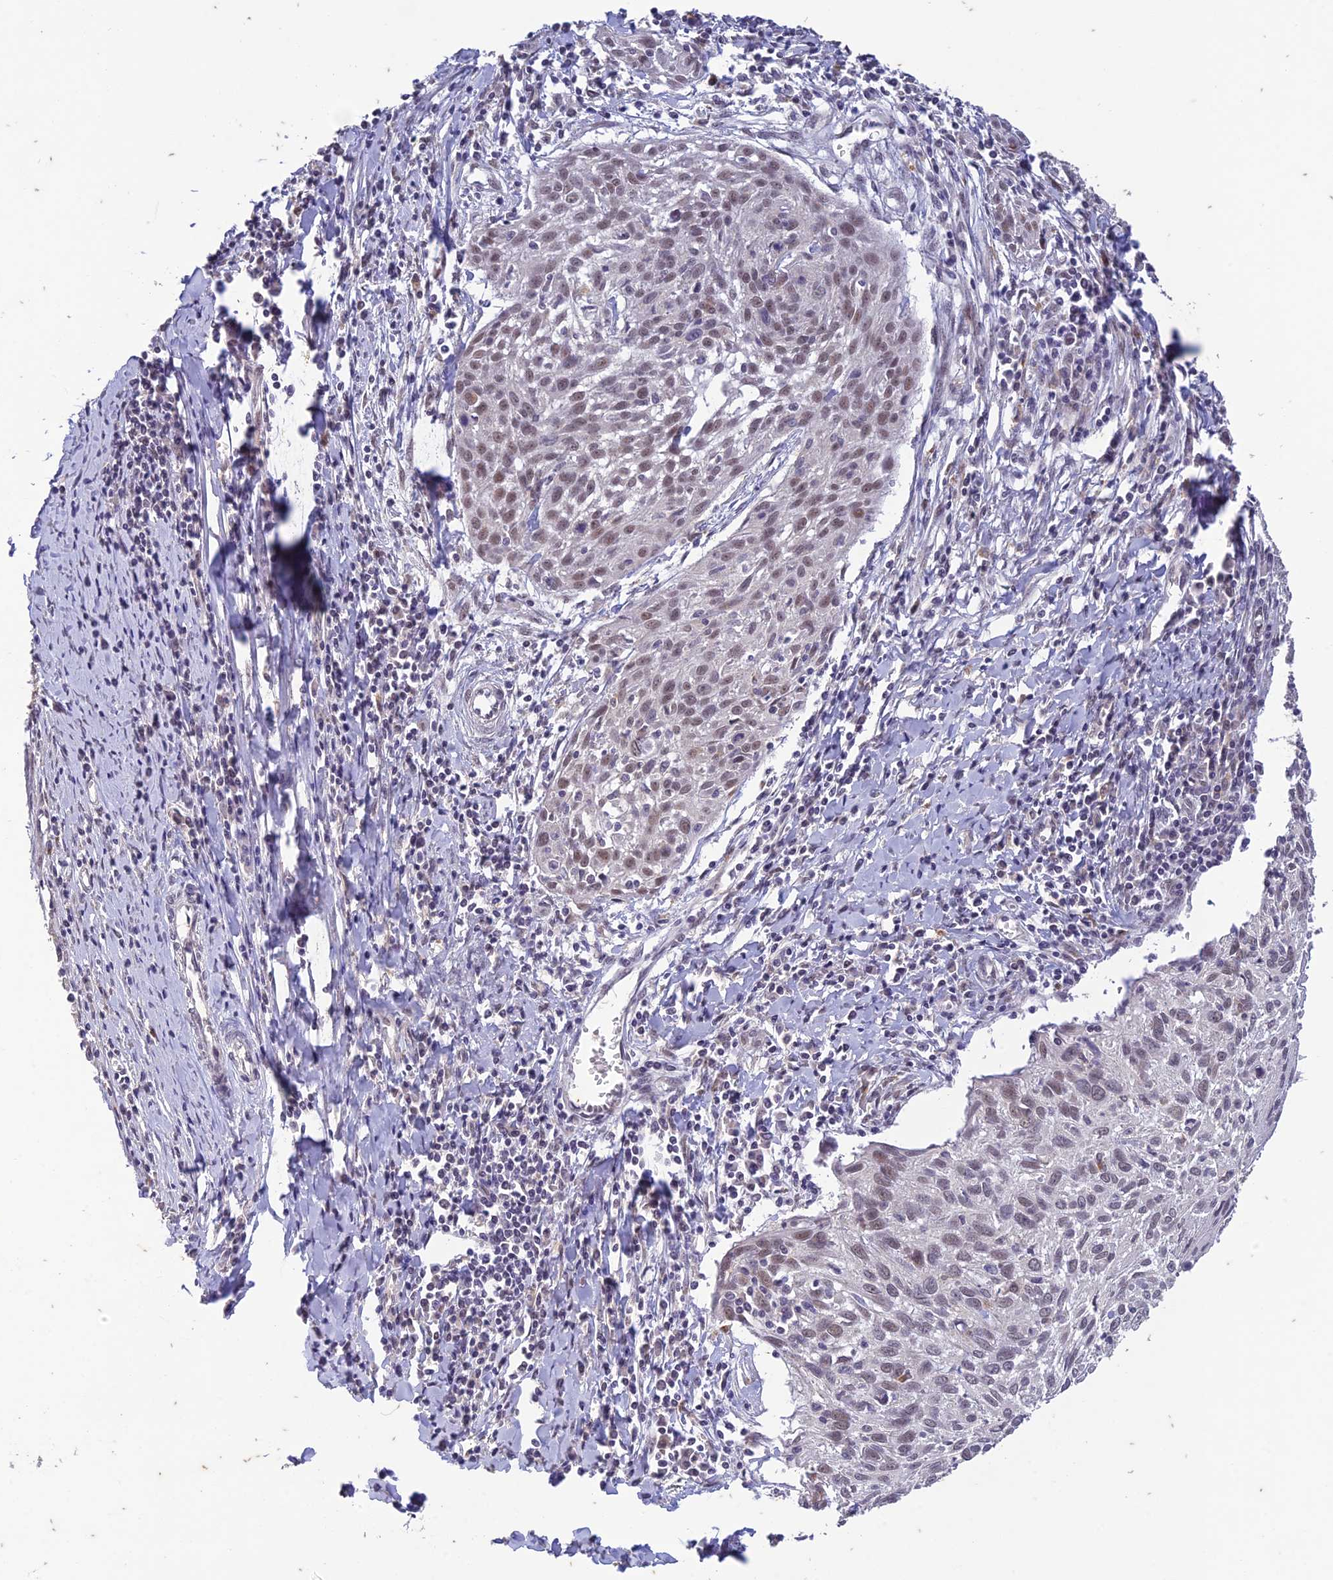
{"staining": {"intensity": "weak", "quantity": "25%-75%", "location": "nuclear"}, "tissue": "cervical cancer", "cell_type": "Tumor cells", "image_type": "cancer", "snomed": [{"axis": "morphology", "description": "Squamous cell carcinoma, NOS"}, {"axis": "topography", "description": "Cervix"}], "caption": "Immunohistochemical staining of human cervical squamous cell carcinoma exhibits low levels of weak nuclear staining in about 25%-75% of tumor cells. The staining is performed using DAB (3,3'-diaminobenzidine) brown chromogen to label protein expression. The nuclei are counter-stained blue using hematoxylin.", "gene": "POP4", "patient": {"sex": "female", "age": 51}}